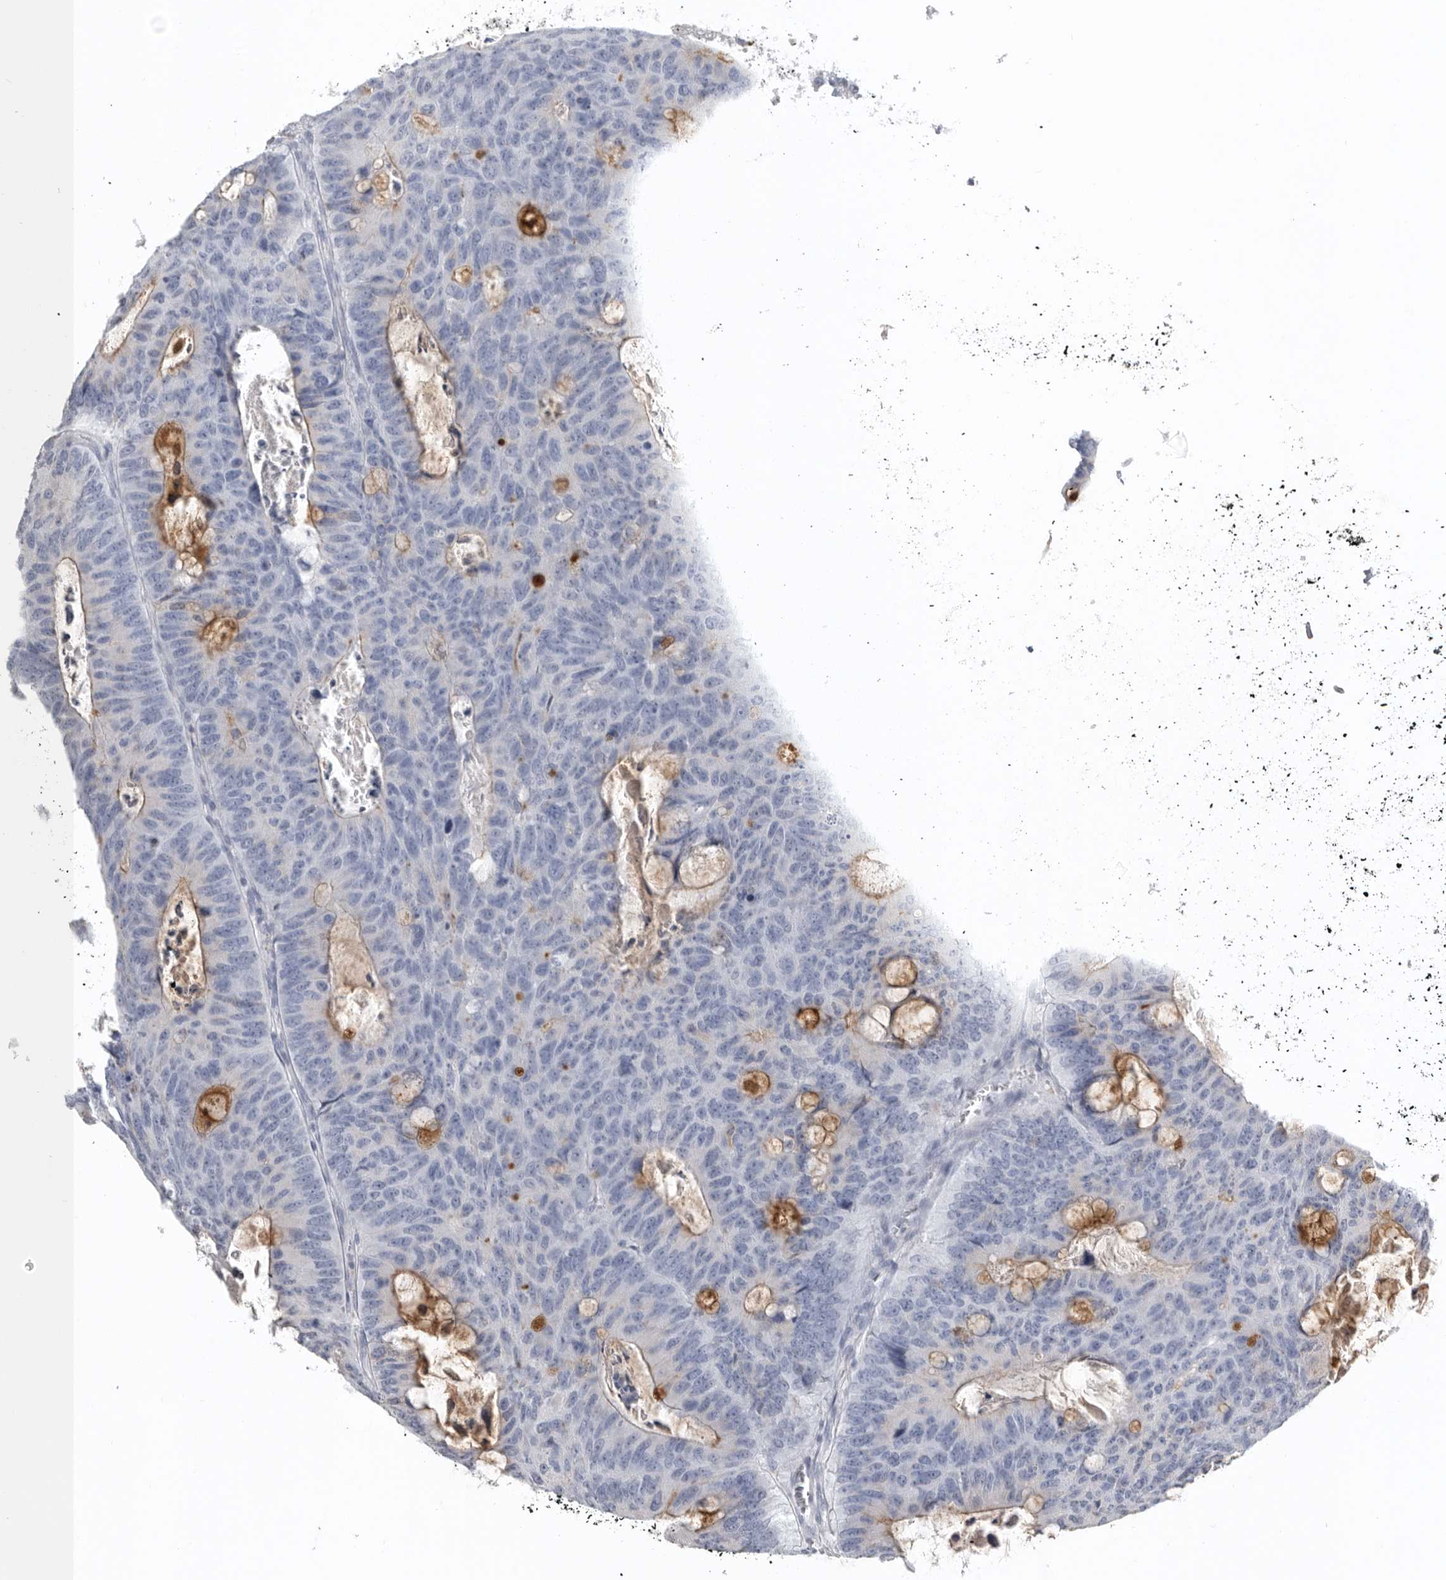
{"staining": {"intensity": "negative", "quantity": "none", "location": "none"}, "tissue": "colorectal cancer", "cell_type": "Tumor cells", "image_type": "cancer", "snomed": [{"axis": "morphology", "description": "Adenocarcinoma, NOS"}, {"axis": "topography", "description": "Colon"}], "caption": "This photomicrograph is of adenocarcinoma (colorectal) stained with IHC to label a protein in brown with the nuclei are counter-stained blue. There is no staining in tumor cells.", "gene": "TIMP1", "patient": {"sex": "male", "age": 87}}